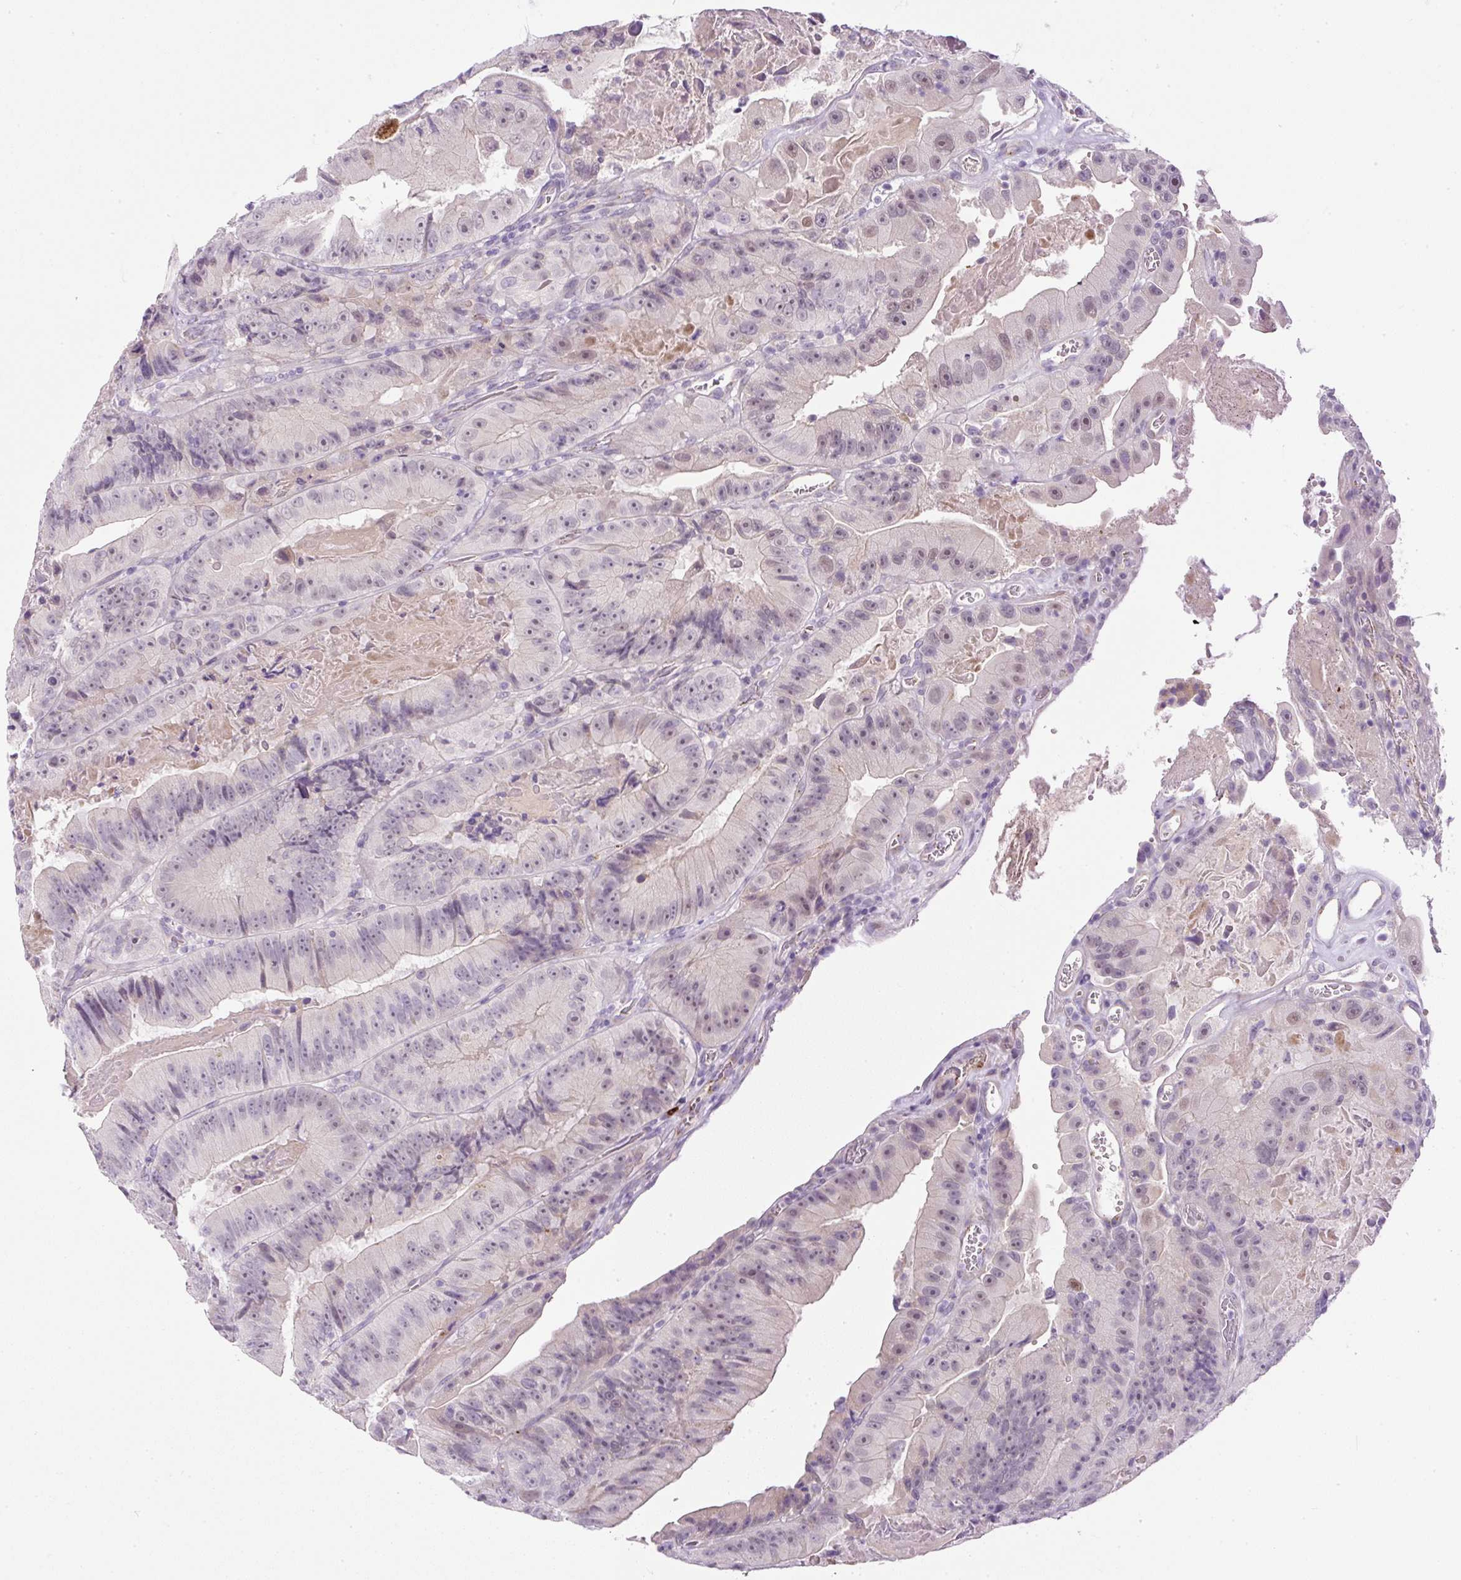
{"staining": {"intensity": "negative", "quantity": "none", "location": "none"}, "tissue": "colorectal cancer", "cell_type": "Tumor cells", "image_type": "cancer", "snomed": [{"axis": "morphology", "description": "Adenocarcinoma, NOS"}, {"axis": "topography", "description": "Colon"}], "caption": "Human colorectal cancer (adenocarcinoma) stained for a protein using immunohistochemistry exhibits no expression in tumor cells.", "gene": "LEFTY2", "patient": {"sex": "female", "age": 86}}